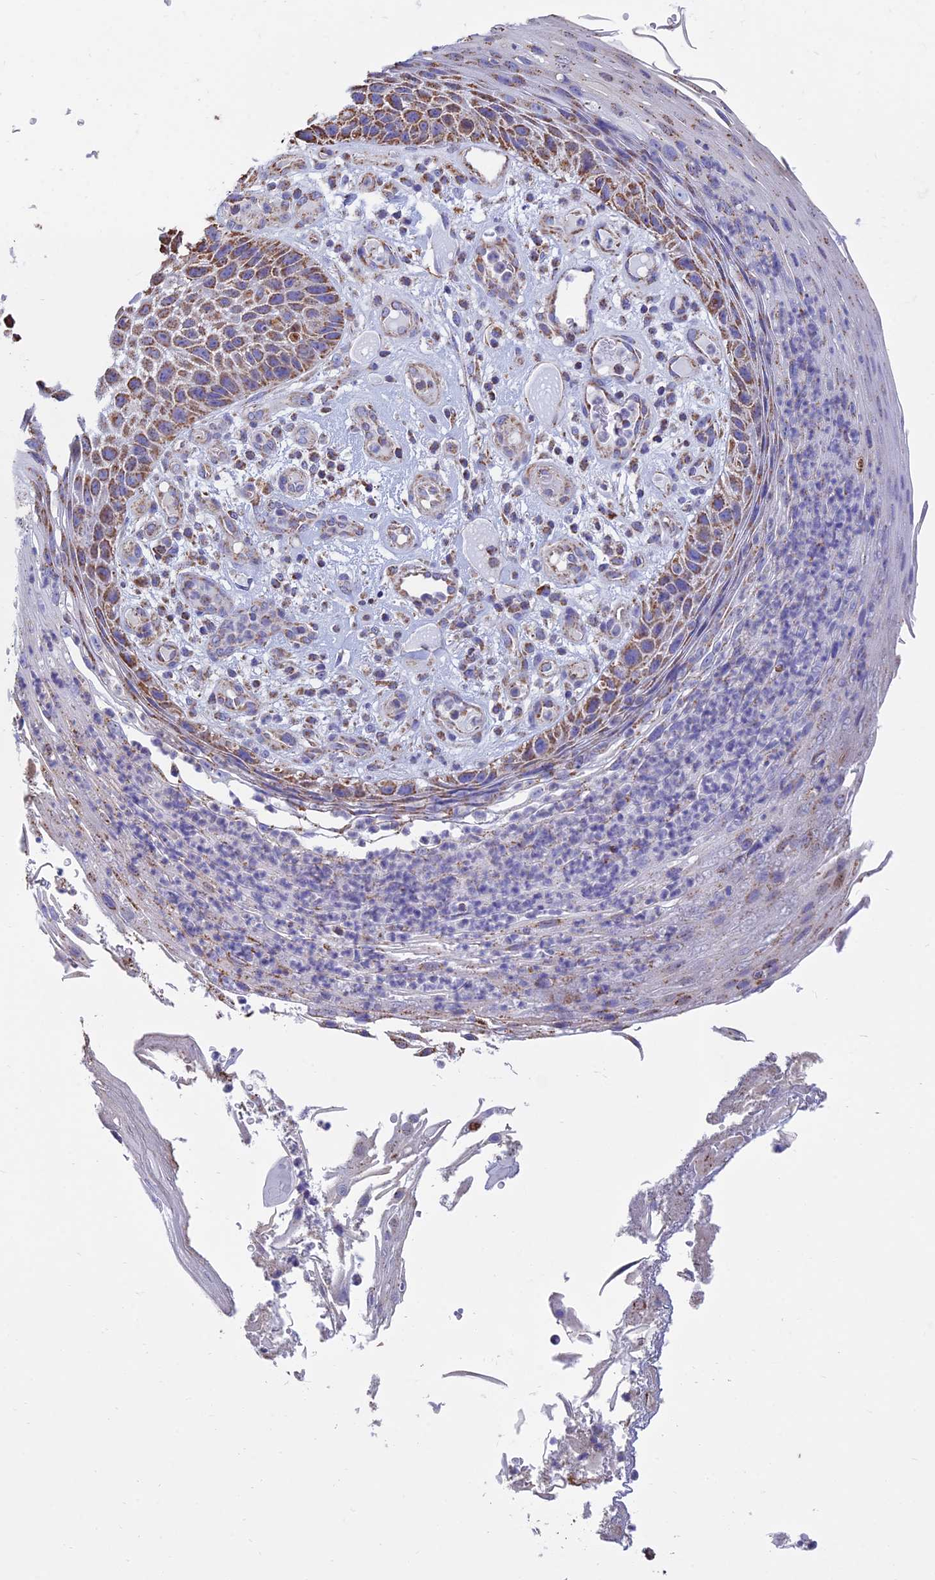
{"staining": {"intensity": "moderate", "quantity": ">75%", "location": "cytoplasmic/membranous"}, "tissue": "skin cancer", "cell_type": "Tumor cells", "image_type": "cancer", "snomed": [{"axis": "morphology", "description": "Squamous cell carcinoma, NOS"}, {"axis": "topography", "description": "Skin"}], "caption": "An immunohistochemistry micrograph of tumor tissue is shown. Protein staining in brown highlights moderate cytoplasmic/membranous positivity in skin cancer (squamous cell carcinoma) within tumor cells.", "gene": "OR2W3", "patient": {"sex": "female", "age": 88}}